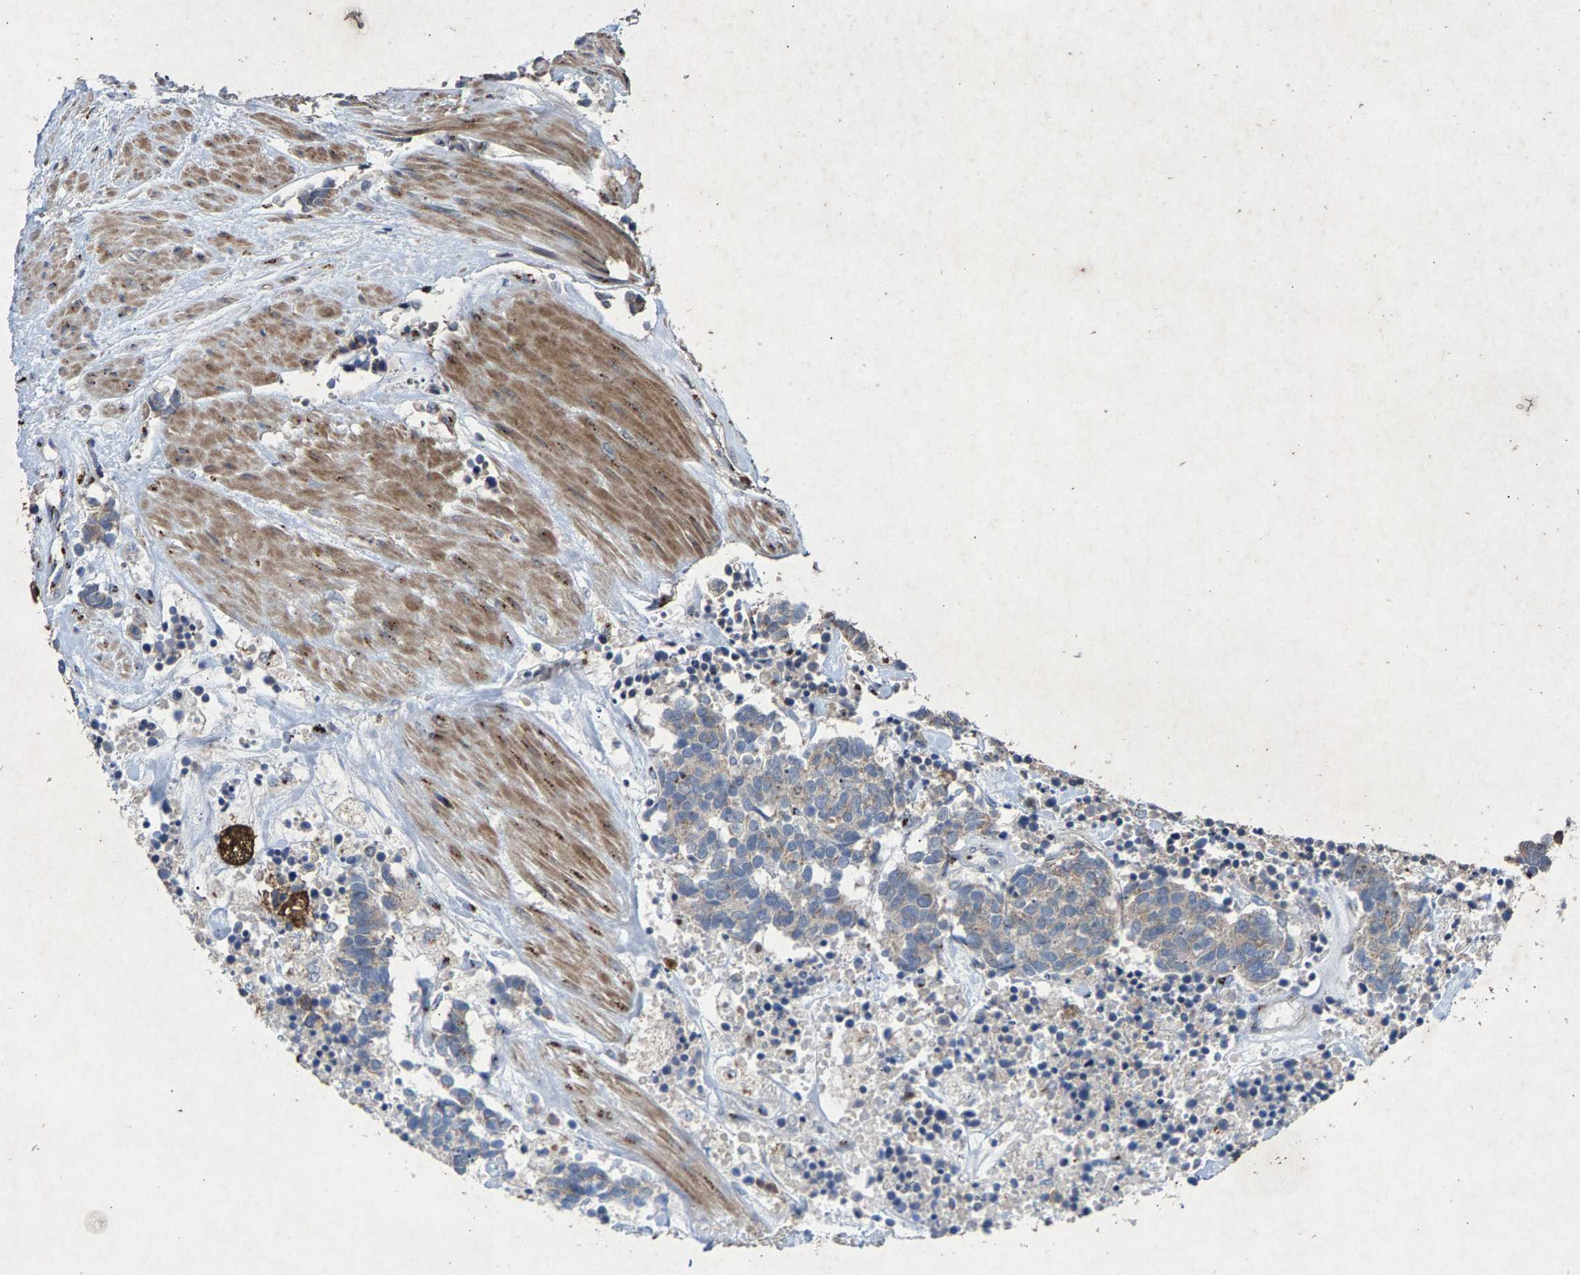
{"staining": {"intensity": "negative", "quantity": "none", "location": "none"}, "tissue": "carcinoid", "cell_type": "Tumor cells", "image_type": "cancer", "snomed": [{"axis": "morphology", "description": "Carcinoma, NOS"}, {"axis": "morphology", "description": "Carcinoid, malignant, NOS"}, {"axis": "topography", "description": "Urinary bladder"}], "caption": "Tumor cells show no significant protein expression in carcinoid.", "gene": "MAN2A1", "patient": {"sex": "male", "age": 57}}